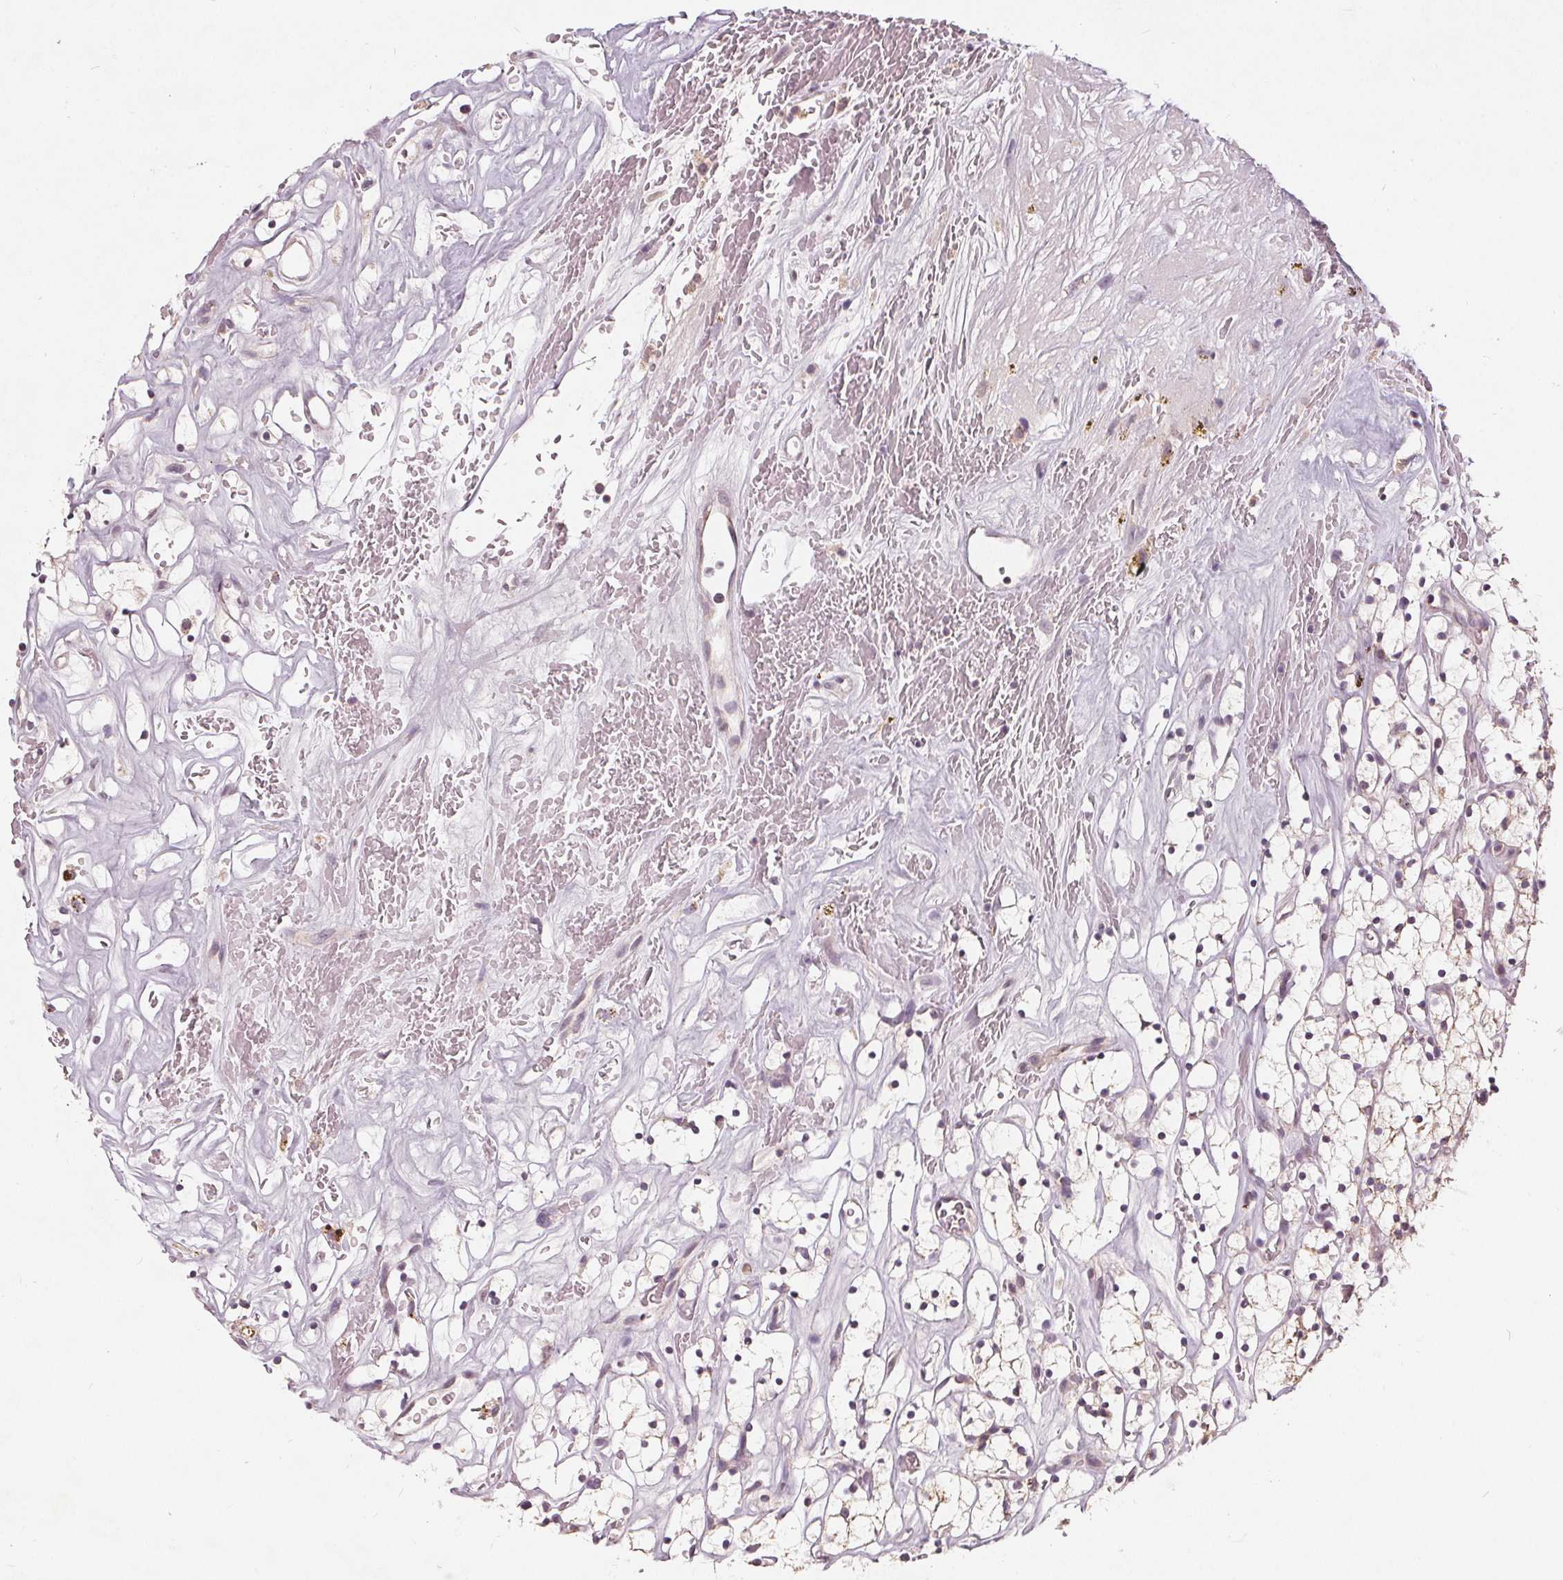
{"staining": {"intensity": "negative", "quantity": "none", "location": "none"}, "tissue": "renal cancer", "cell_type": "Tumor cells", "image_type": "cancer", "snomed": [{"axis": "morphology", "description": "Adenocarcinoma, NOS"}, {"axis": "topography", "description": "Kidney"}], "caption": "High magnification brightfield microscopy of renal cancer stained with DAB (3,3'-diaminobenzidine) (brown) and counterstained with hematoxylin (blue): tumor cells show no significant staining.", "gene": "TRIM60", "patient": {"sex": "female", "age": 64}}